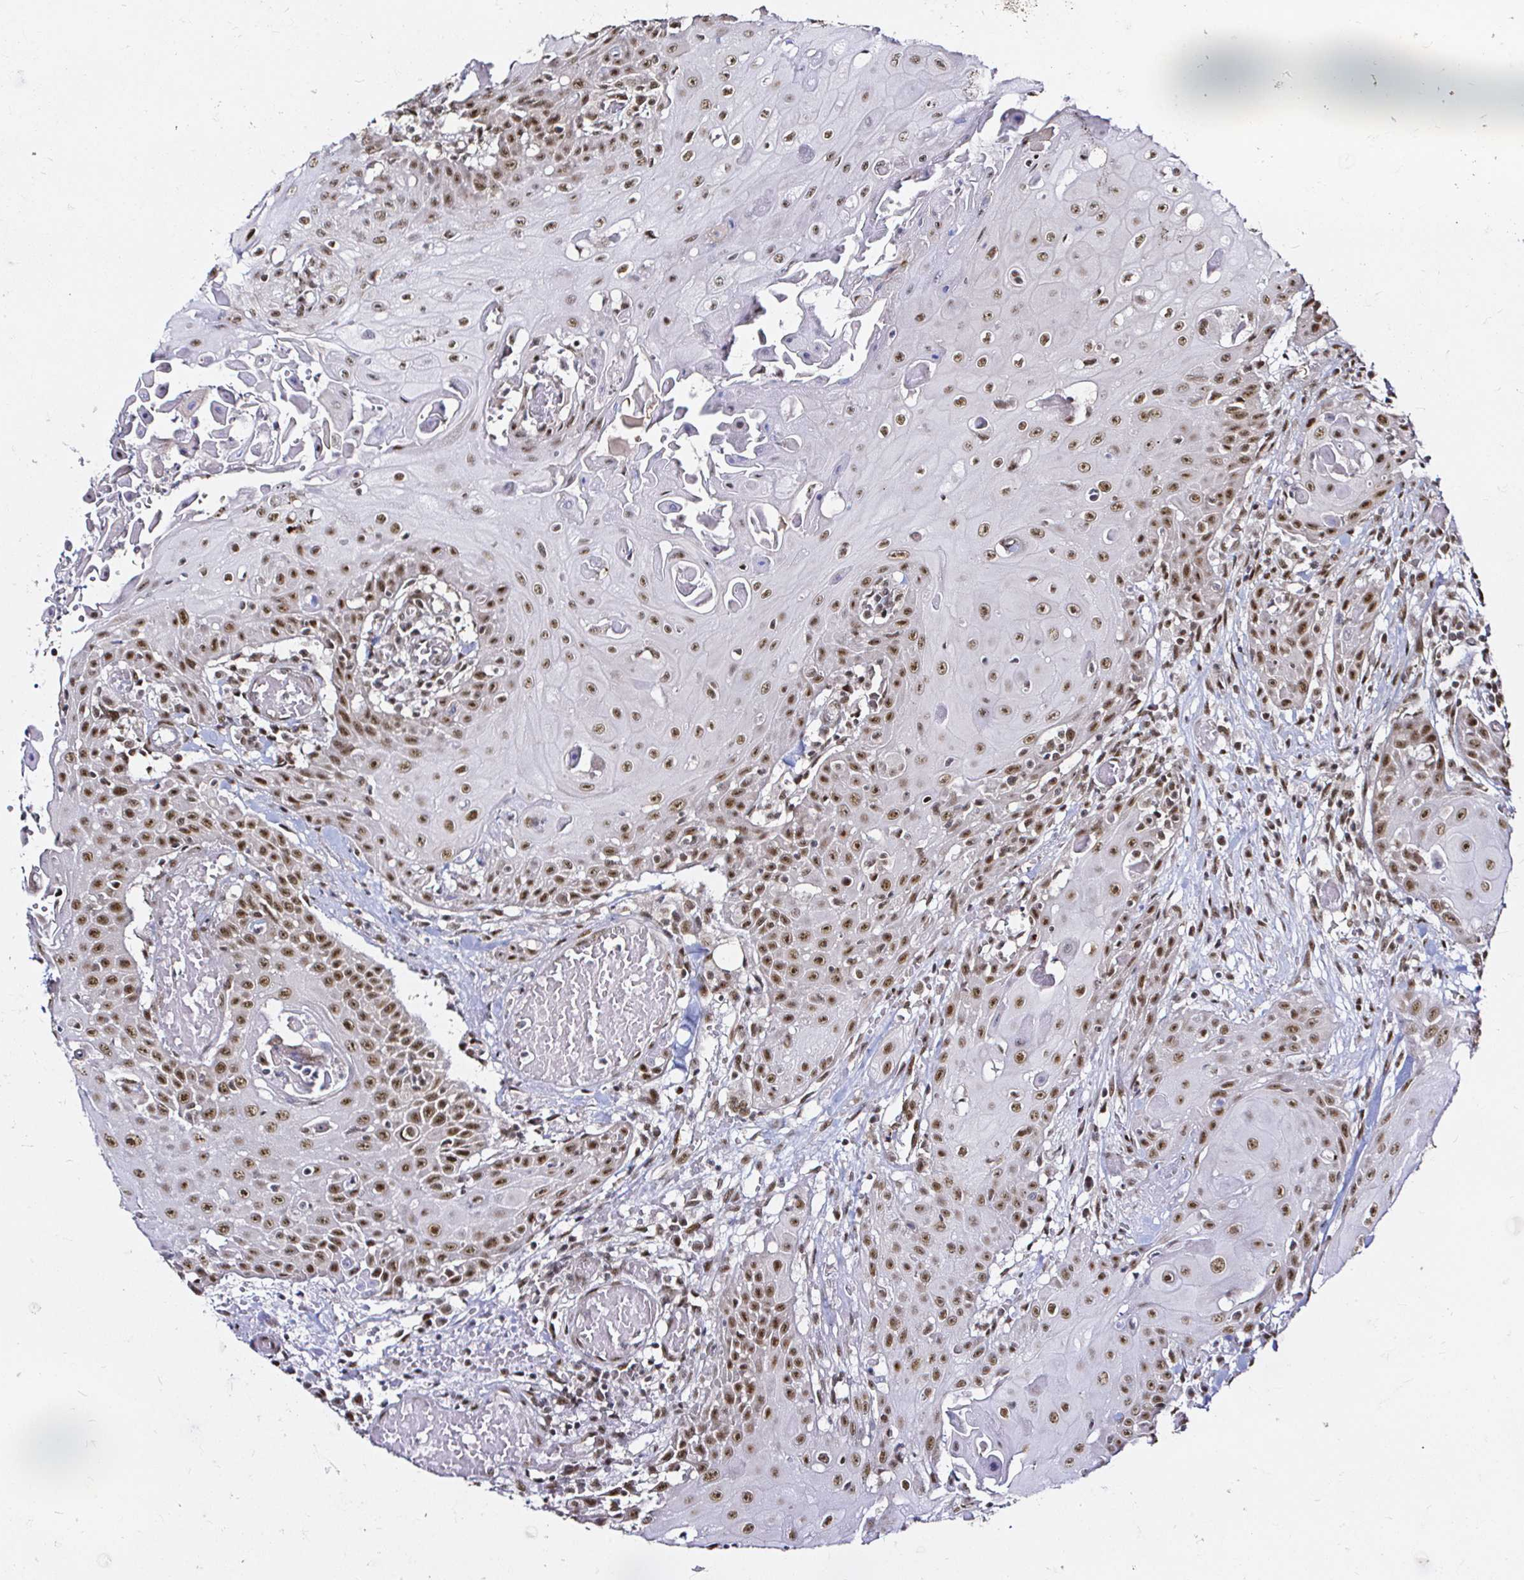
{"staining": {"intensity": "moderate", "quantity": ">75%", "location": "nuclear"}, "tissue": "head and neck cancer", "cell_type": "Tumor cells", "image_type": "cancer", "snomed": [{"axis": "morphology", "description": "Normal tissue, NOS"}, {"axis": "morphology", "description": "Squamous cell carcinoma, NOS"}, {"axis": "topography", "description": "Oral tissue"}, {"axis": "topography", "description": "Head-Neck"}], "caption": "Squamous cell carcinoma (head and neck) stained for a protein demonstrates moderate nuclear positivity in tumor cells. Using DAB (3,3'-diaminobenzidine) (brown) and hematoxylin (blue) stains, captured at high magnification using brightfield microscopy.", "gene": "SNRPC", "patient": {"sex": "female", "age": 55}}